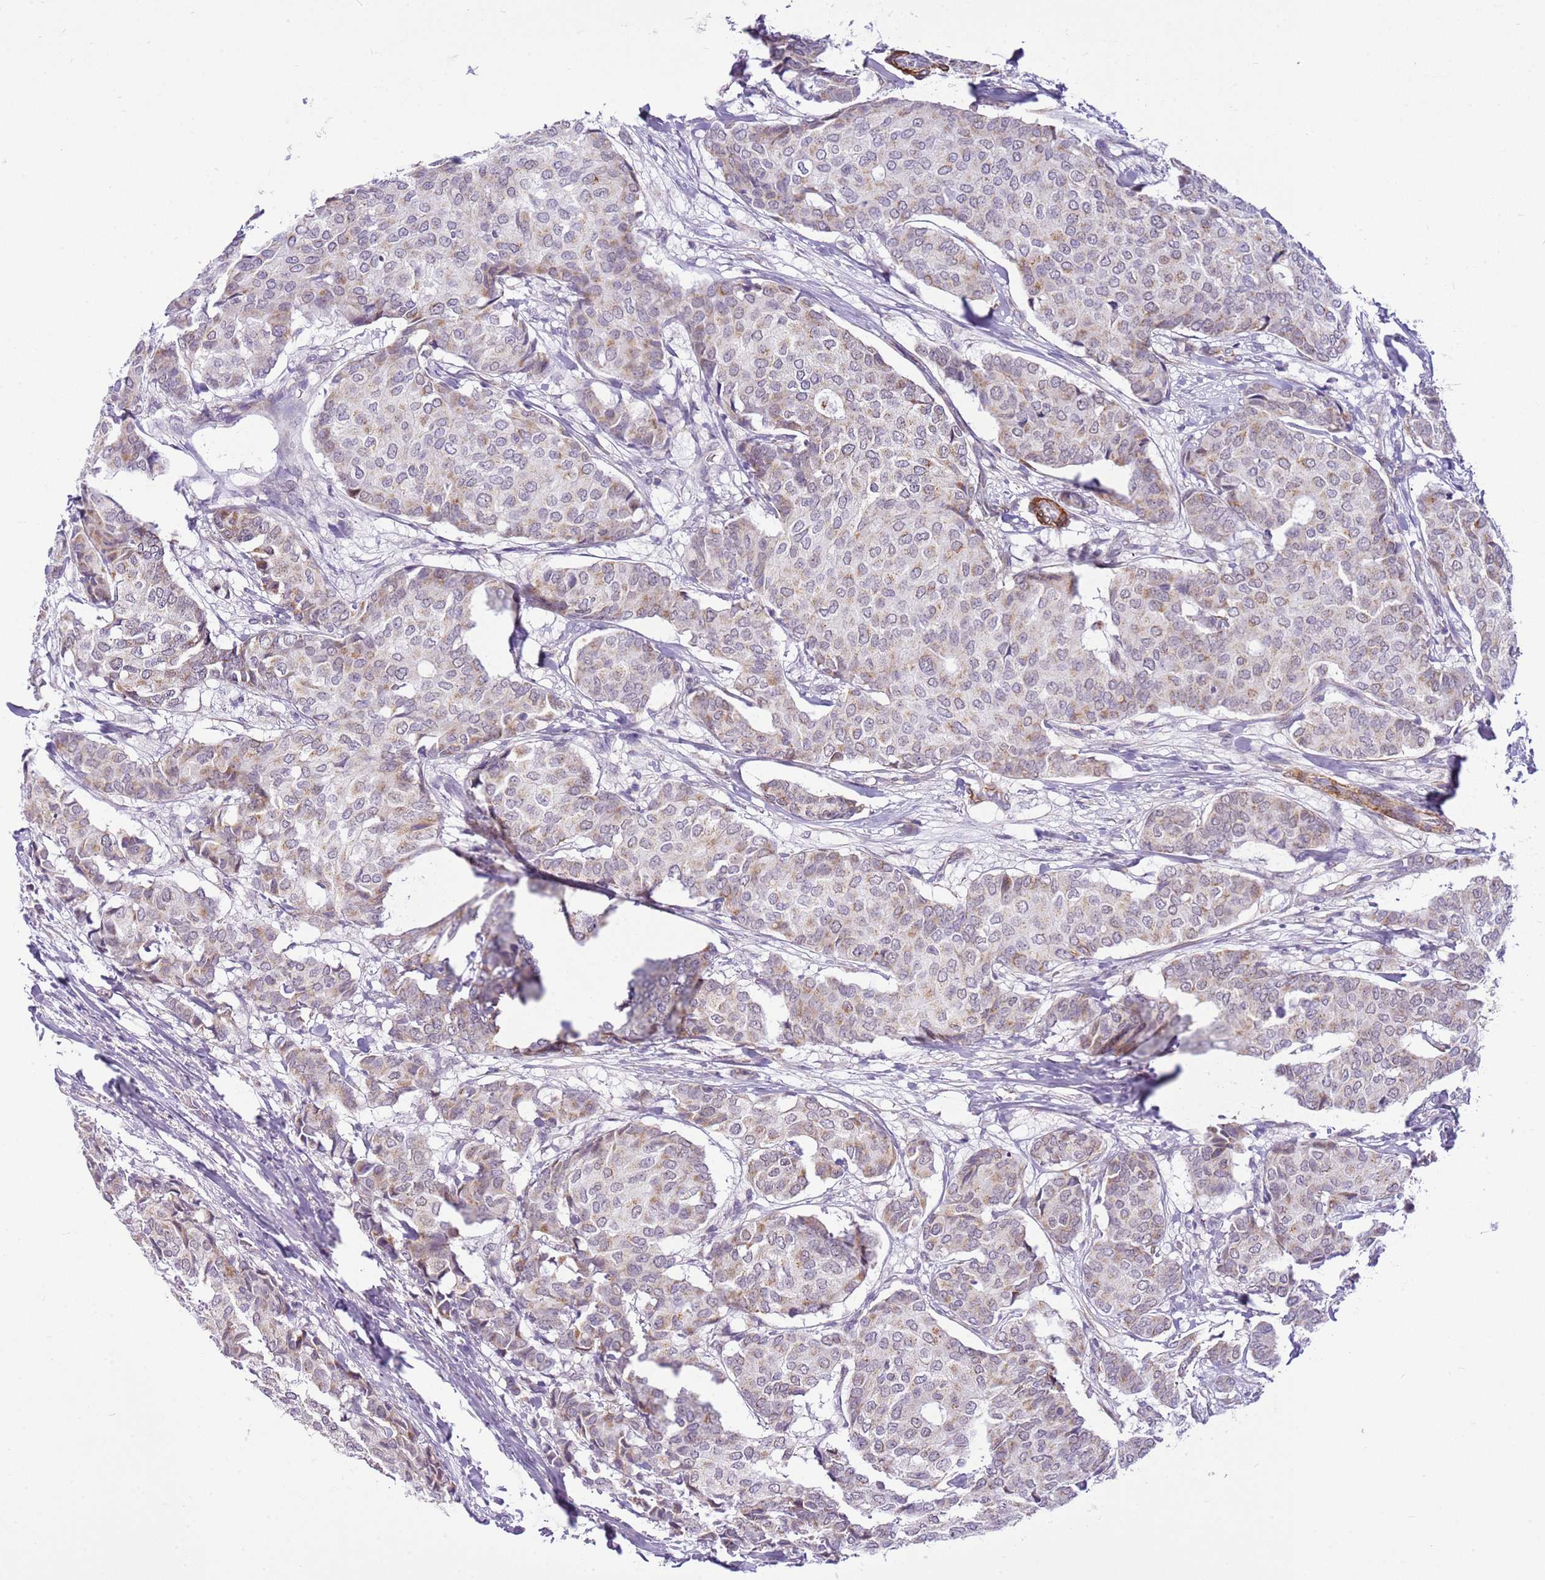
{"staining": {"intensity": "weak", "quantity": ">75%", "location": "cytoplasmic/membranous"}, "tissue": "breast cancer", "cell_type": "Tumor cells", "image_type": "cancer", "snomed": [{"axis": "morphology", "description": "Duct carcinoma"}, {"axis": "topography", "description": "Breast"}], "caption": "A brown stain labels weak cytoplasmic/membranous expression of a protein in human breast cancer tumor cells.", "gene": "SMIM4", "patient": {"sex": "female", "age": 75}}